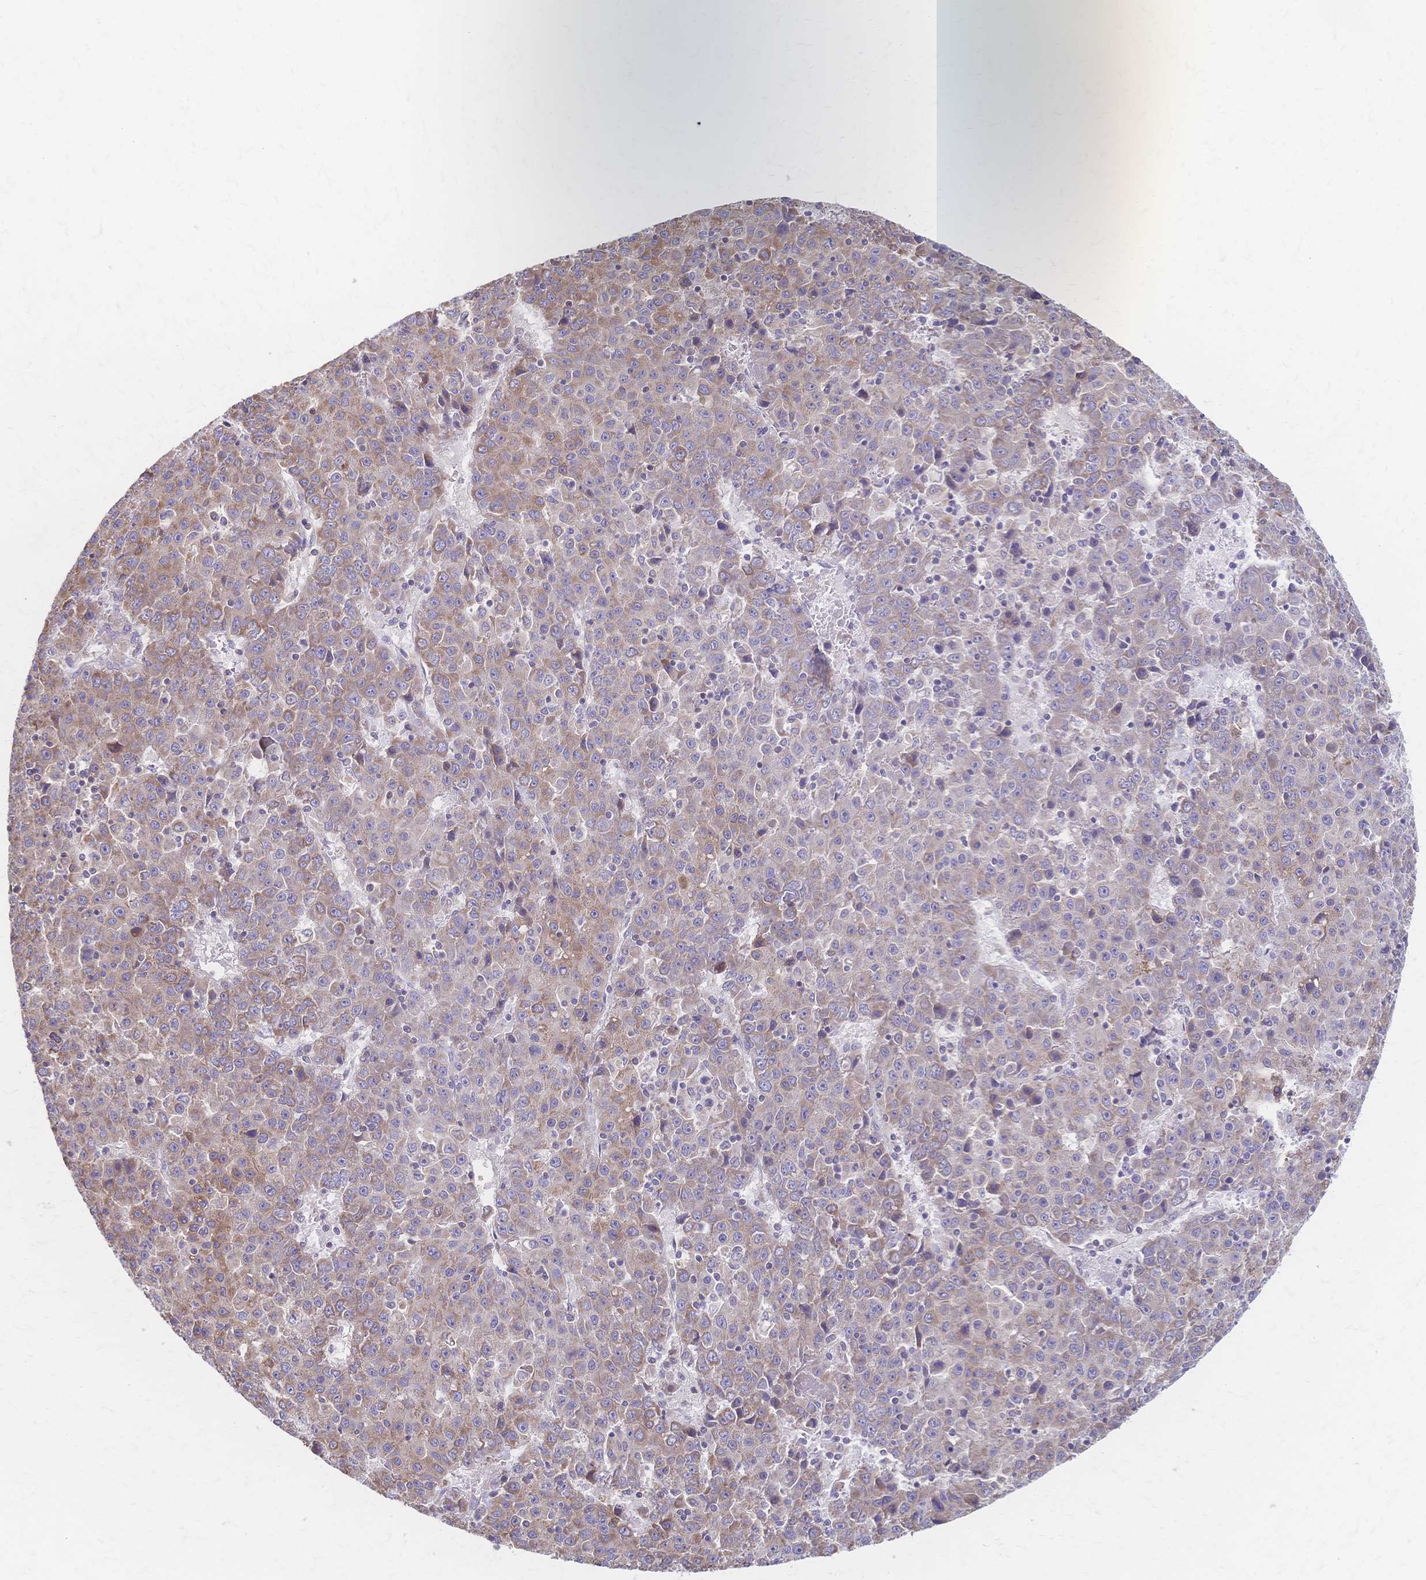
{"staining": {"intensity": "weak", "quantity": "25%-75%", "location": "cytoplasmic/membranous"}, "tissue": "liver cancer", "cell_type": "Tumor cells", "image_type": "cancer", "snomed": [{"axis": "morphology", "description": "Carcinoma, Hepatocellular, NOS"}, {"axis": "topography", "description": "Liver"}], "caption": "Weak cytoplasmic/membranous protein staining is appreciated in approximately 25%-75% of tumor cells in liver cancer. (brown staining indicates protein expression, while blue staining denotes nuclei).", "gene": "CYB5A", "patient": {"sex": "female", "age": 53}}